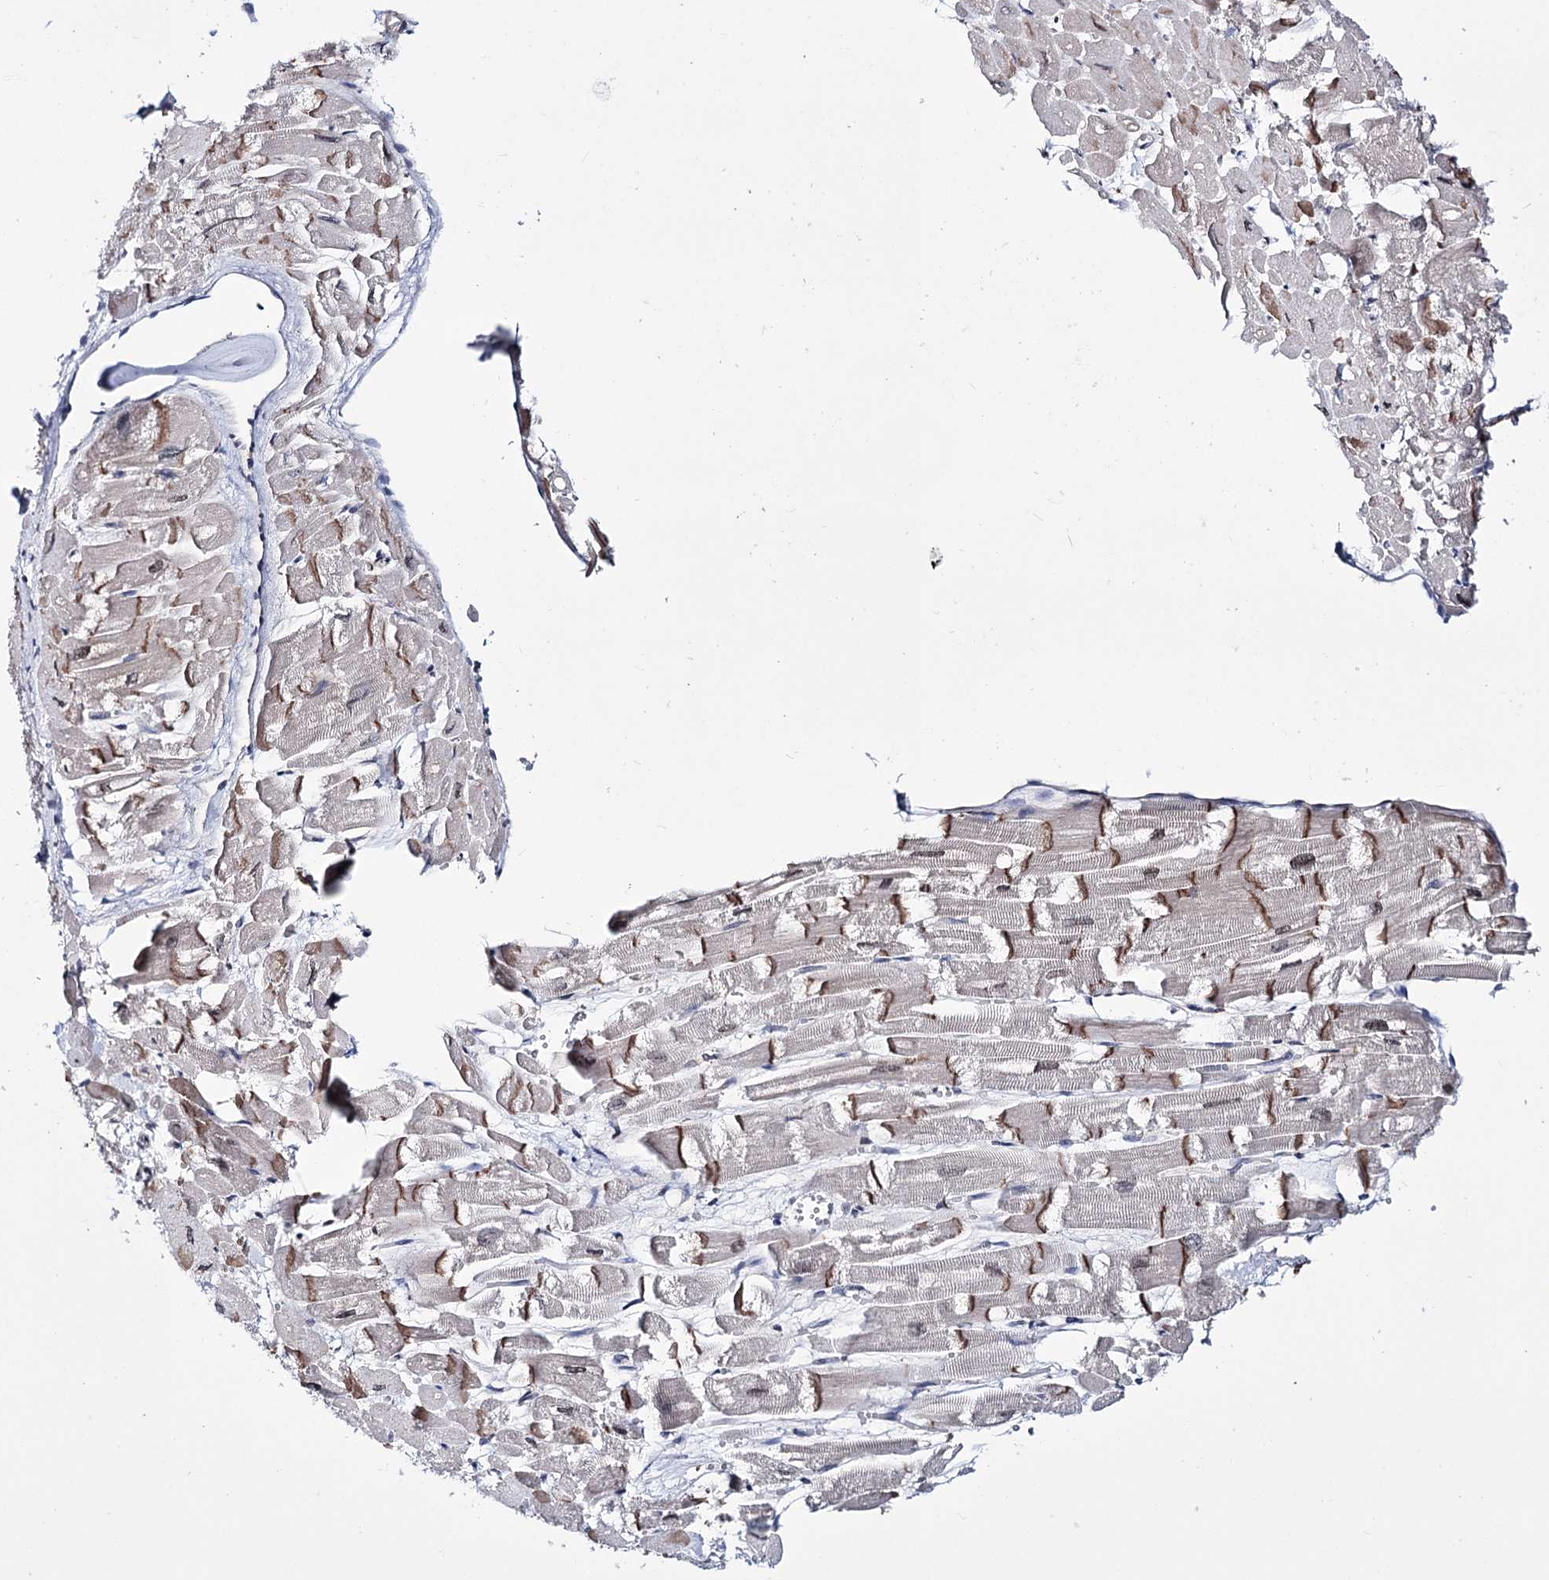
{"staining": {"intensity": "moderate", "quantity": "25%-75%", "location": "cytoplasmic/membranous"}, "tissue": "heart muscle", "cell_type": "Cardiomyocytes", "image_type": "normal", "snomed": [{"axis": "morphology", "description": "Normal tissue, NOS"}, {"axis": "topography", "description": "Heart"}], "caption": "Protein staining of benign heart muscle reveals moderate cytoplasmic/membranous expression in about 25%-75% of cardiomyocytes. Using DAB (brown) and hematoxylin (blue) stains, captured at high magnification using brightfield microscopy.", "gene": "PPRC1", "patient": {"sex": "male", "age": 54}}